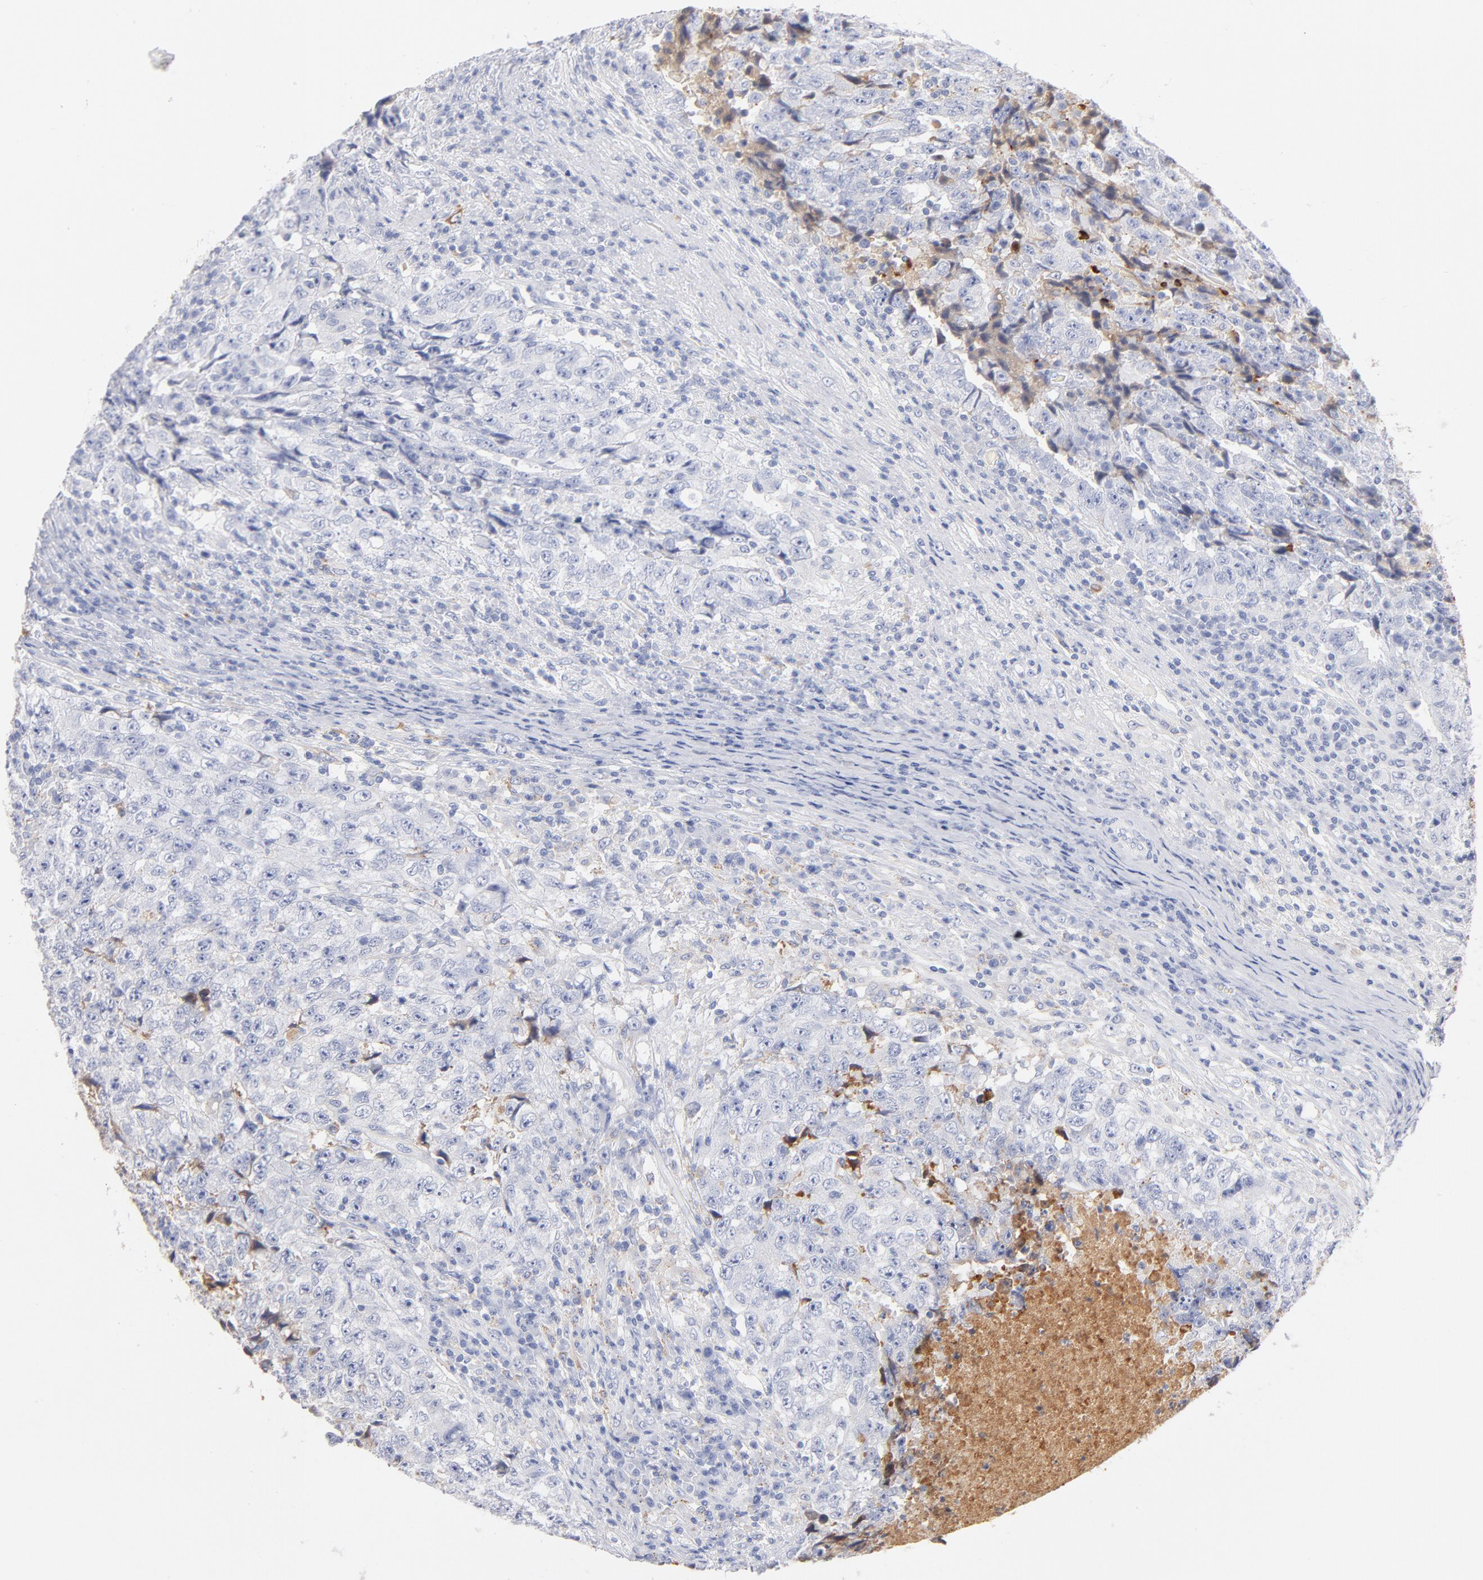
{"staining": {"intensity": "negative", "quantity": "none", "location": "none"}, "tissue": "testis cancer", "cell_type": "Tumor cells", "image_type": "cancer", "snomed": [{"axis": "morphology", "description": "Necrosis, NOS"}, {"axis": "morphology", "description": "Carcinoma, Embryonal, NOS"}, {"axis": "topography", "description": "Testis"}], "caption": "This histopathology image is of testis cancer (embryonal carcinoma) stained with immunohistochemistry (IHC) to label a protein in brown with the nuclei are counter-stained blue. There is no positivity in tumor cells. (DAB immunohistochemistry with hematoxylin counter stain).", "gene": "C3", "patient": {"sex": "male", "age": 19}}